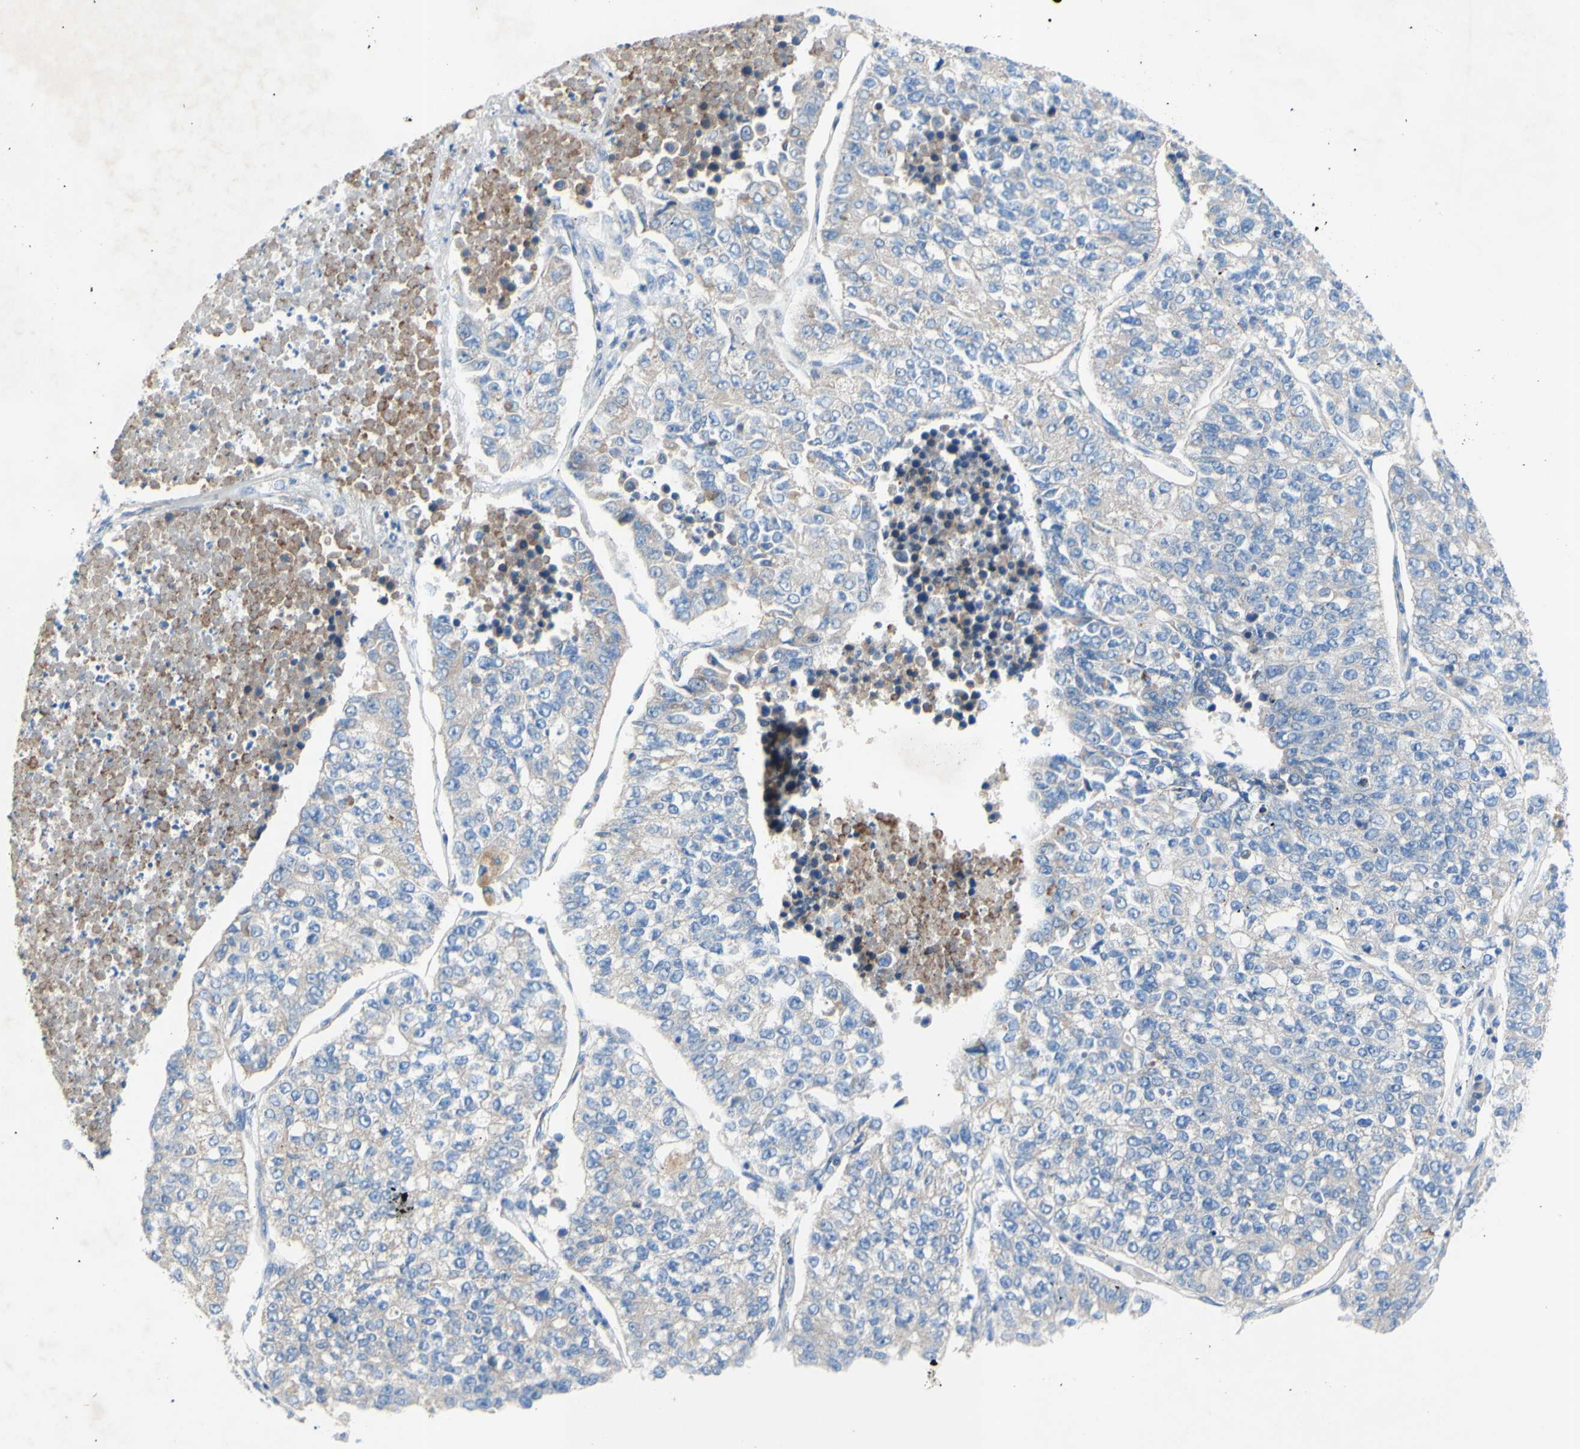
{"staining": {"intensity": "negative", "quantity": "none", "location": "none"}, "tissue": "lung cancer", "cell_type": "Tumor cells", "image_type": "cancer", "snomed": [{"axis": "morphology", "description": "Adenocarcinoma, NOS"}, {"axis": "topography", "description": "Lung"}], "caption": "A micrograph of human adenocarcinoma (lung) is negative for staining in tumor cells.", "gene": "TMIGD2", "patient": {"sex": "male", "age": 49}}